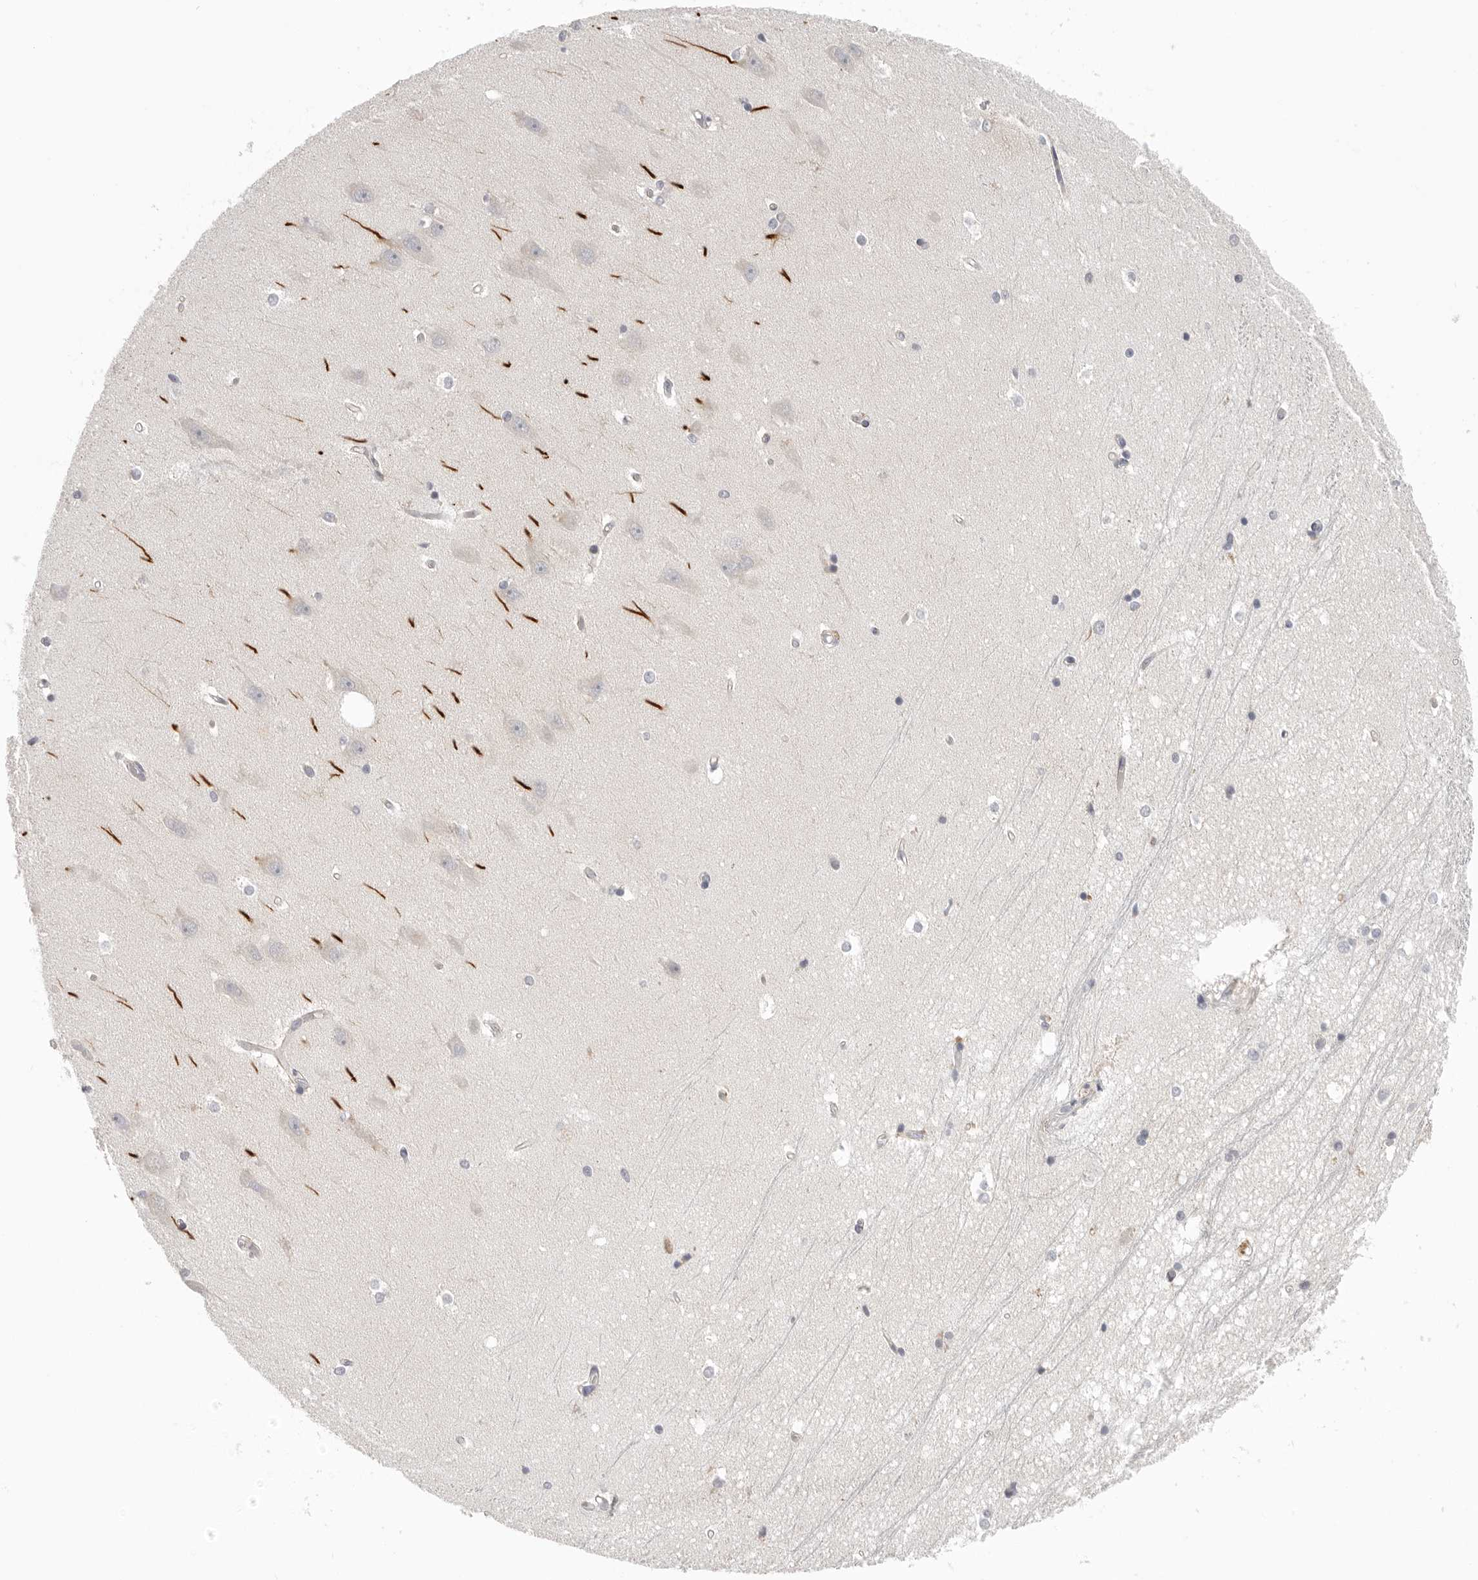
{"staining": {"intensity": "negative", "quantity": "none", "location": "none"}, "tissue": "hippocampus", "cell_type": "Glial cells", "image_type": "normal", "snomed": [{"axis": "morphology", "description": "Normal tissue, NOS"}, {"axis": "topography", "description": "Hippocampus"}], "caption": "A high-resolution micrograph shows immunohistochemistry staining of unremarkable hippocampus, which displays no significant staining in glial cells. (Brightfield microscopy of DAB IHC at high magnification).", "gene": "STAB2", "patient": {"sex": "male", "age": 45}}